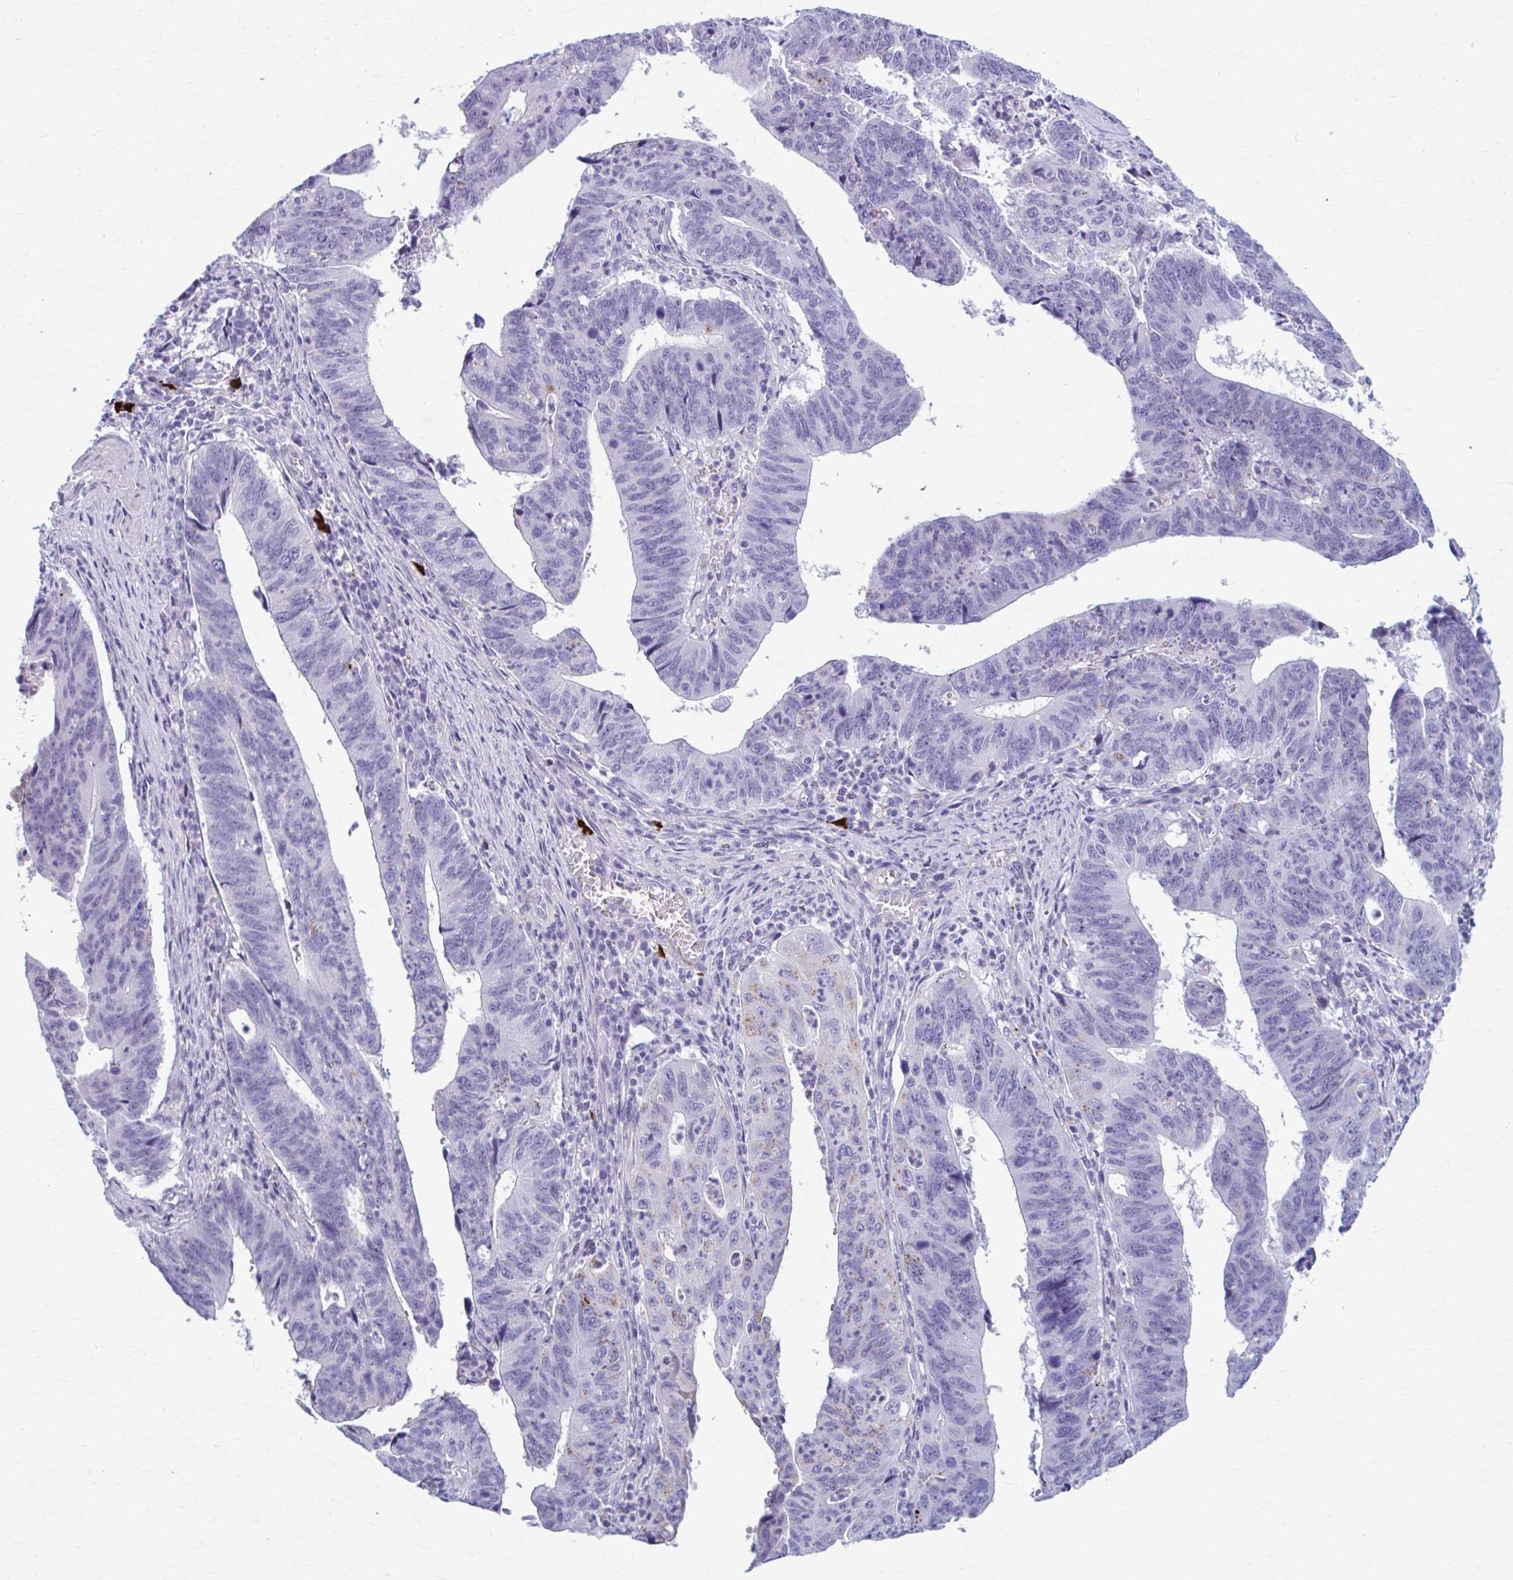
{"staining": {"intensity": "moderate", "quantity": "<25%", "location": "cytoplasmic/membranous"}, "tissue": "stomach cancer", "cell_type": "Tumor cells", "image_type": "cancer", "snomed": [{"axis": "morphology", "description": "Adenocarcinoma, NOS"}, {"axis": "topography", "description": "Stomach"}], "caption": "Stomach cancer (adenocarcinoma) stained with DAB immunohistochemistry reveals low levels of moderate cytoplasmic/membranous staining in about <25% of tumor cells. (Brightfield microscopy of DAB IHC at high magnification).", "gene": "C12orf71", "patient": {"sex": "male", "age": 59}}